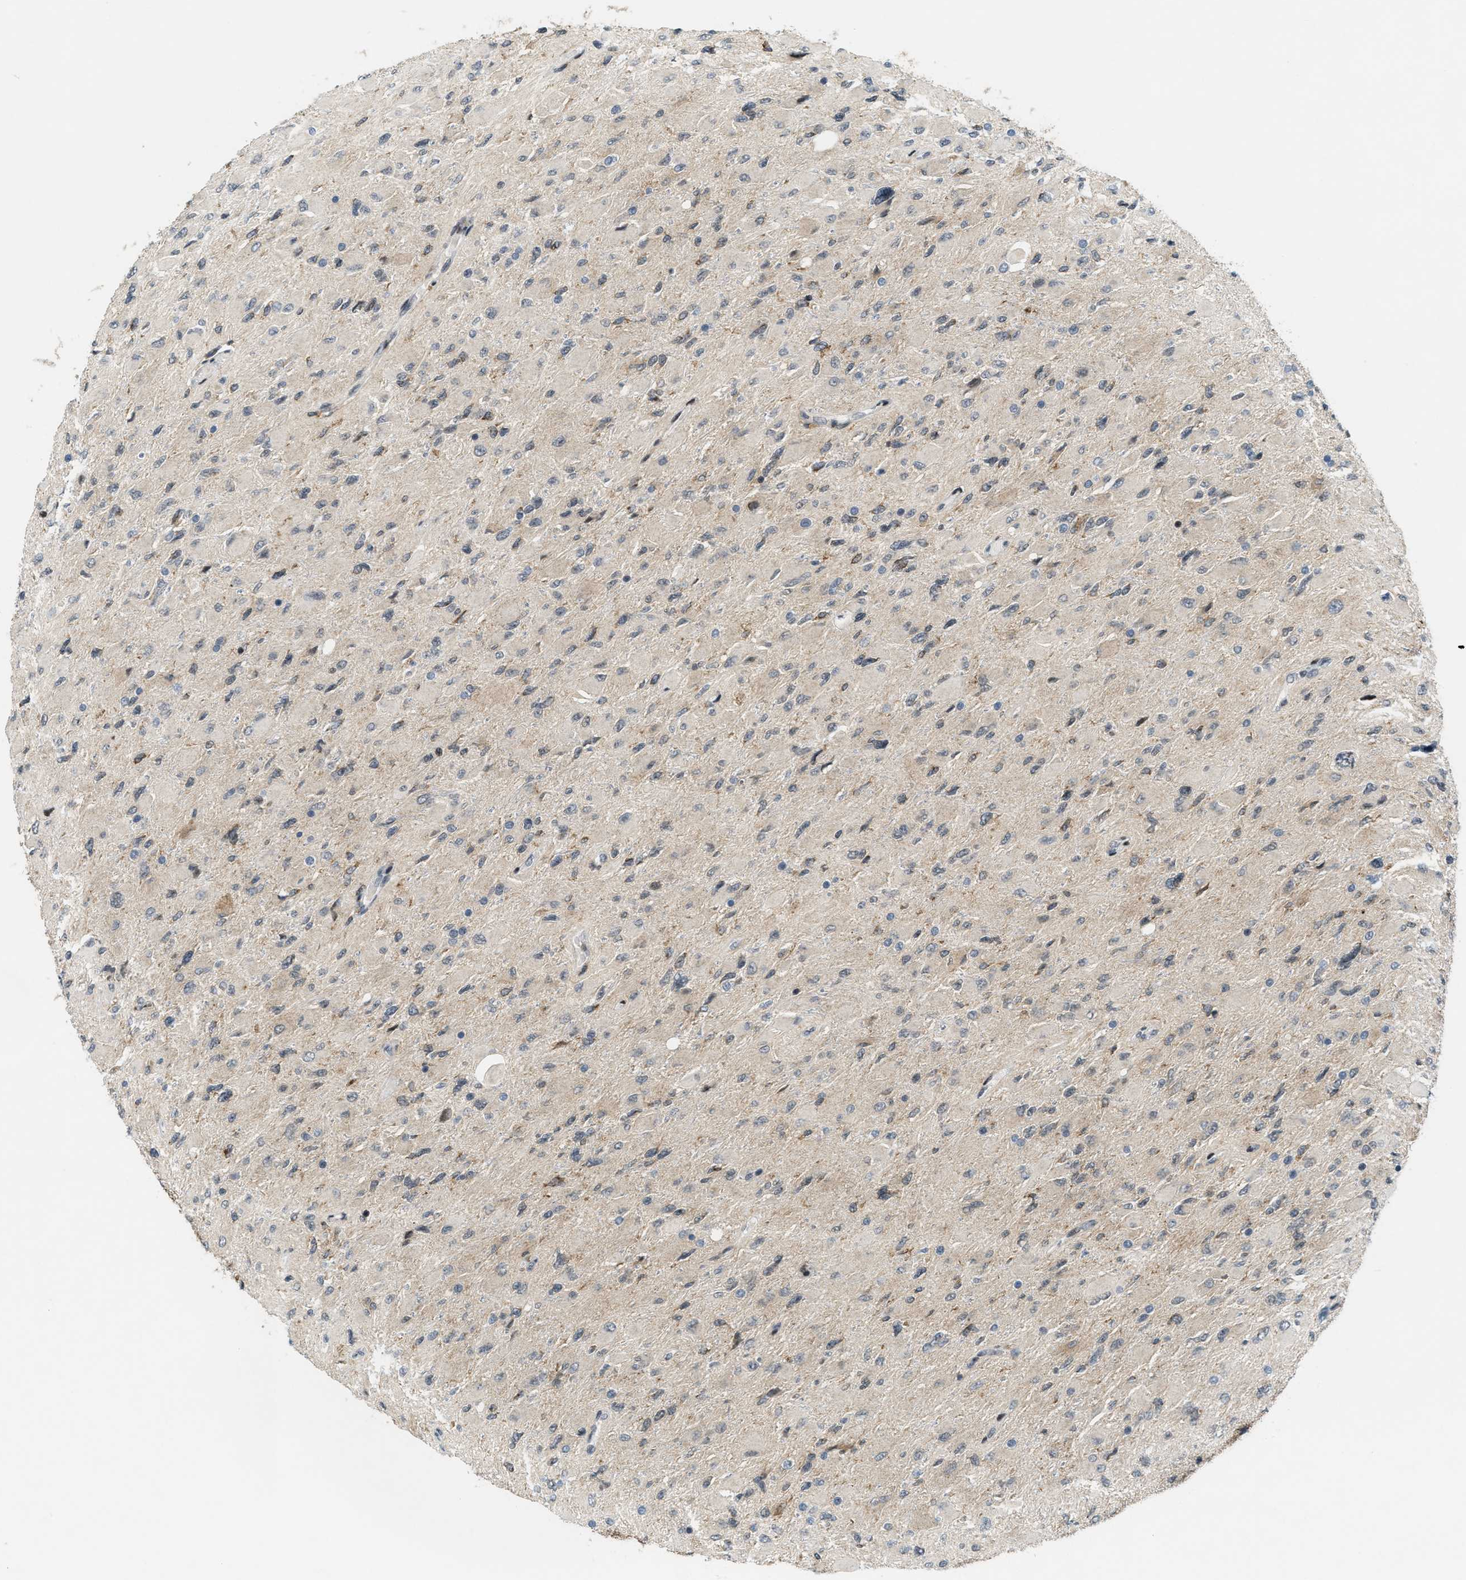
{"staining": {"intensity": "weak", "quantity": "<25%", "location": "cytoplasmic/membranous,nuclear"}, "tissue": "glioma", "cell_type": "Tumor cells", "image_type": "cancer", "snomed": [{"axis": "morphology", "description": "Glioma, malignant, High grade"}, {"axis": "topography", "description": "Cerebral cortex"}], "caption": "Protein analysis of malignant high-grade glioma reveals no significant positivity in tumor cells. Nuclei are stained in blue.", "gene": "ING1", "patient": {"sex": "female", "age": 36}}